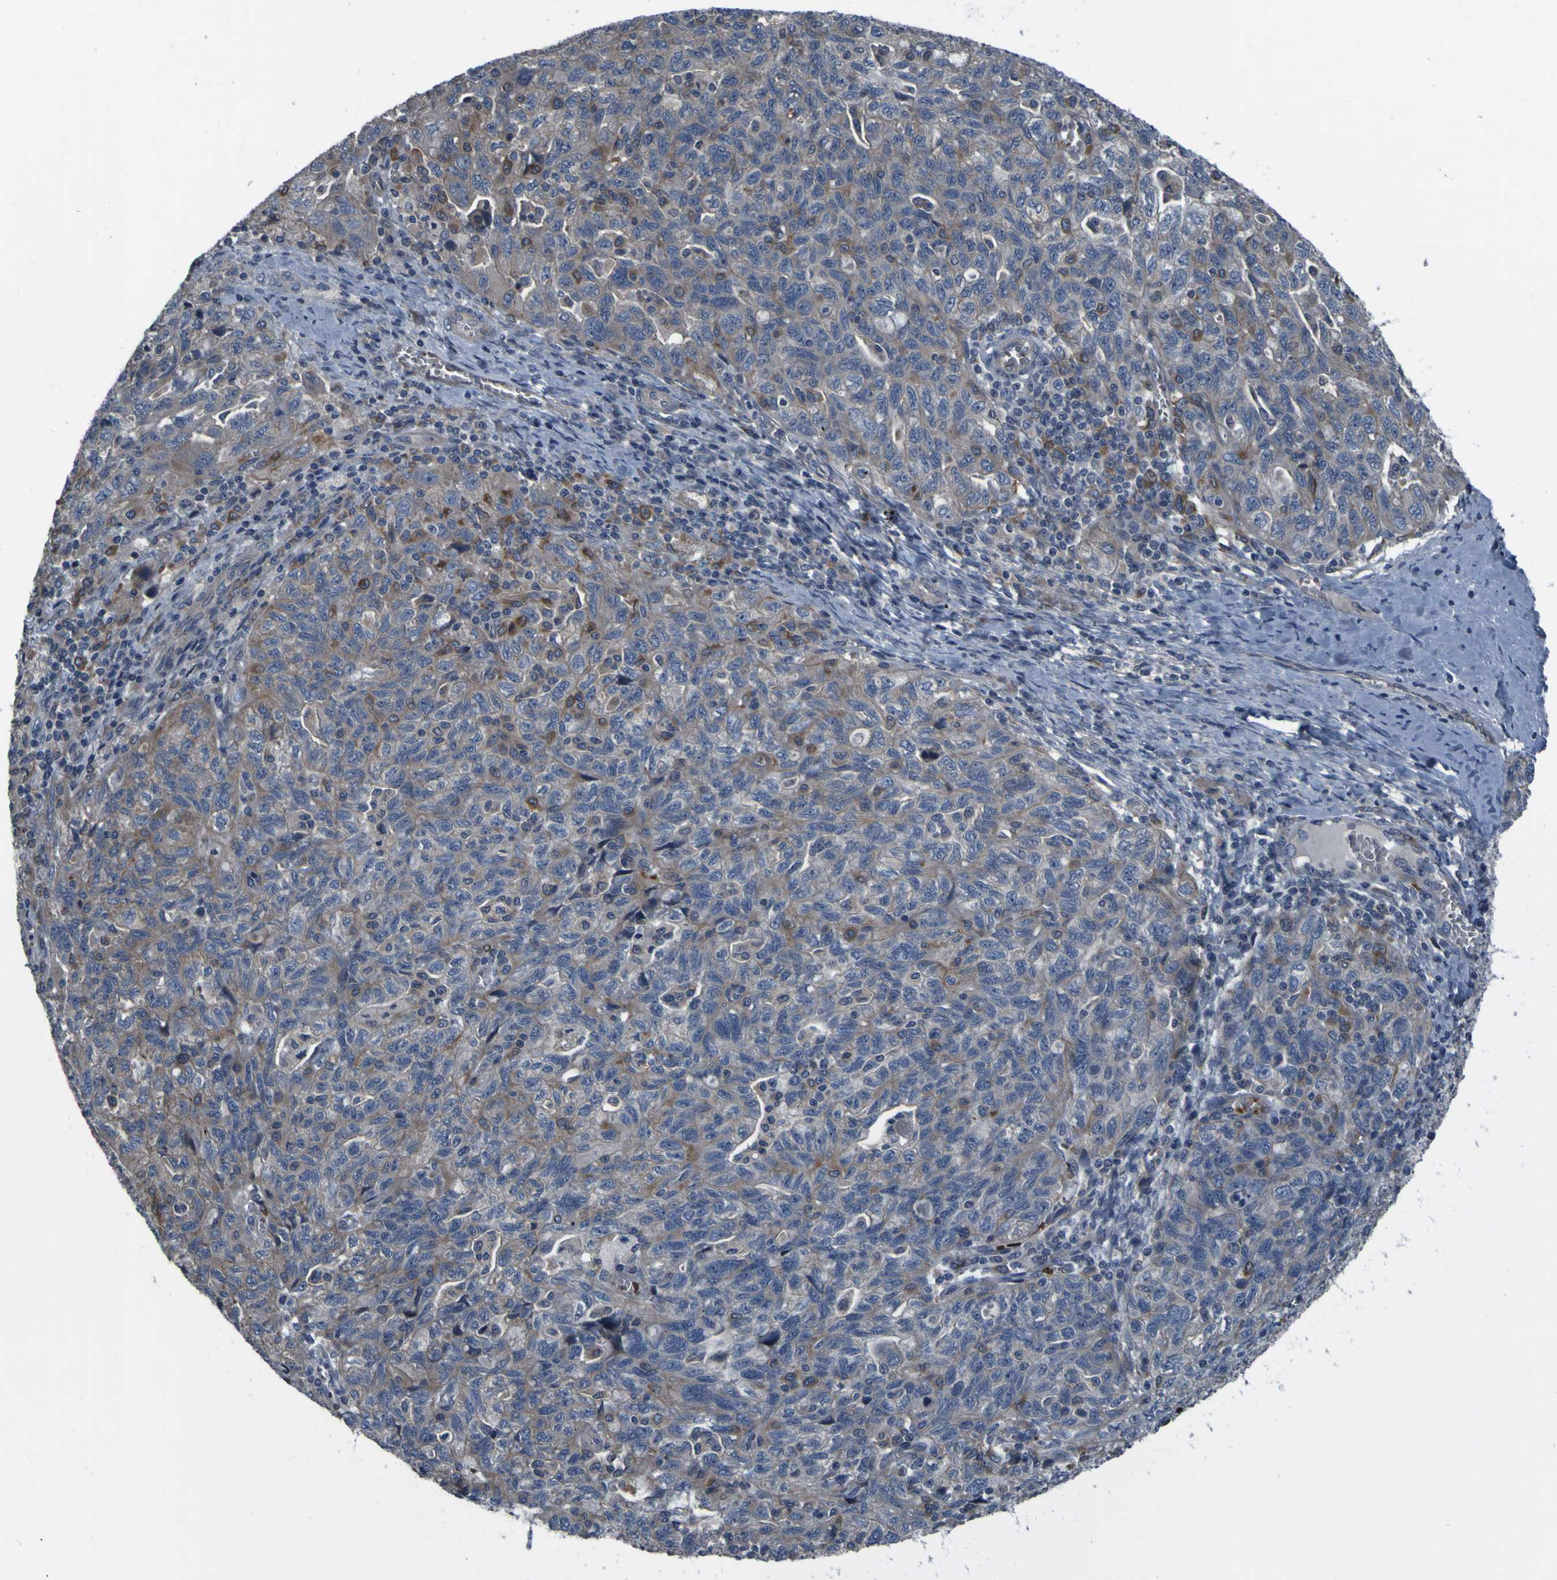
{"staining": {"intensity": "weak", "quantity": "25%-75%", "location": "cytoplasmic/membranous"}, "tissue": "ovarian cancer", "cell_type": "Tumor cells", "image_type": "cancer", "snomed": [{"axis": "morphology", "description": "Carcinoma, NOS"}, {"axis": "morphology", "description": "Cystadenocarcinoma, serous, NOS"}, {"axis": "topography", "description": "Ovary"}], "caption": "Human ovarian cancer stained for a protein (brown) demonstrates weak cytoplasmic/membranous positive expression in about 25%-75% of tumor cells.", "gene": "GRAMD1A", "patient": {"sex": "female", "age": 69}}